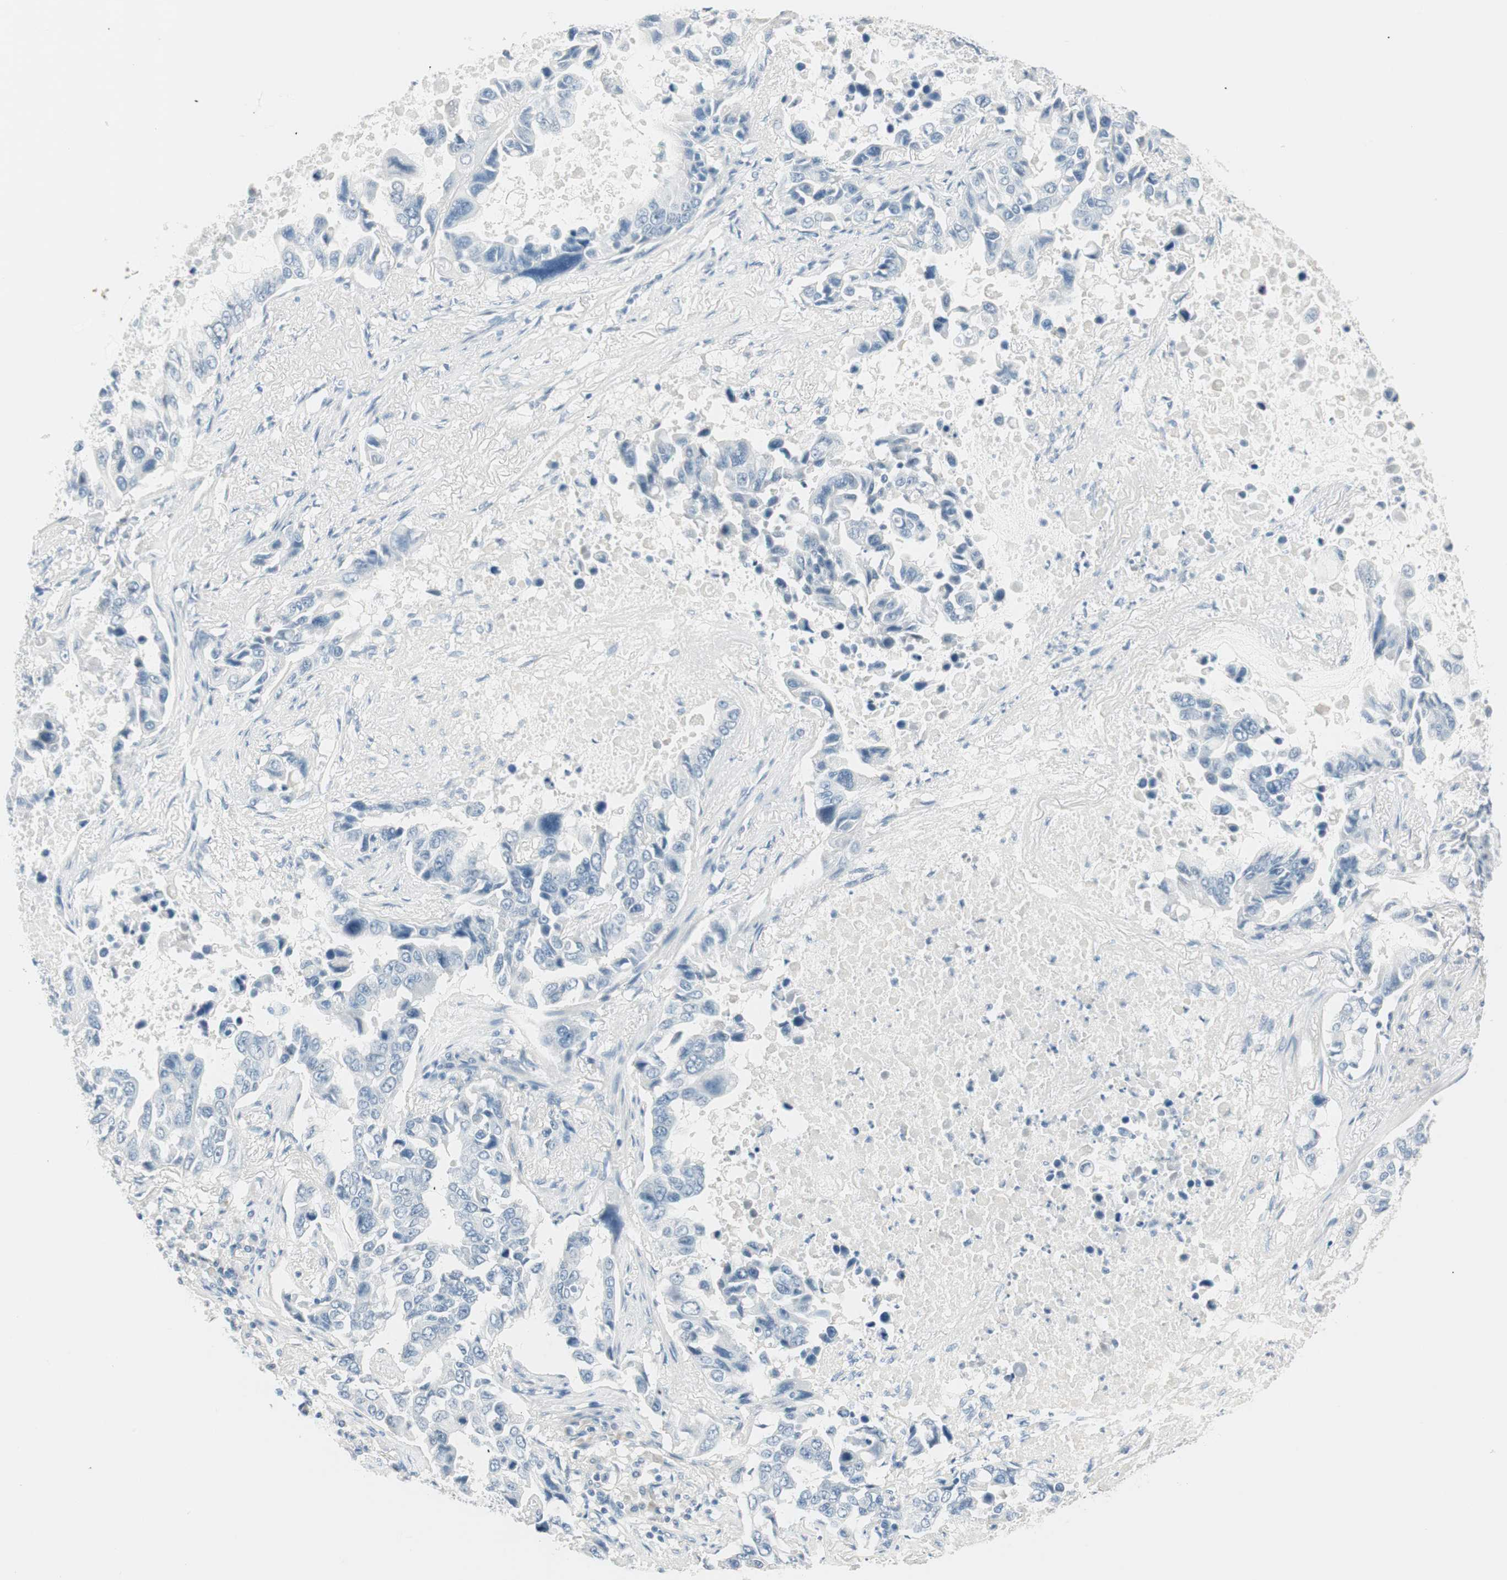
{"staining": {"intensity": "negative", "quantity": "none", "location": "none"}, "tissue": "lung cancer", "cell_type": "Tumor cells", "image_type": "cancer", "snomed": [{"axis": "morphology", "description": "Adenocarcinoma, NOS"}, {"axis": "topography", "description": "Lung"}], "caption": "An immunohistochemistry micrograph of lung adenocarcinoma is shown. There is no staining in tumor cells of lung adenocarcinoma.", "gene": "HOXB13", "patient": {"sex": "male", "age": 64}}